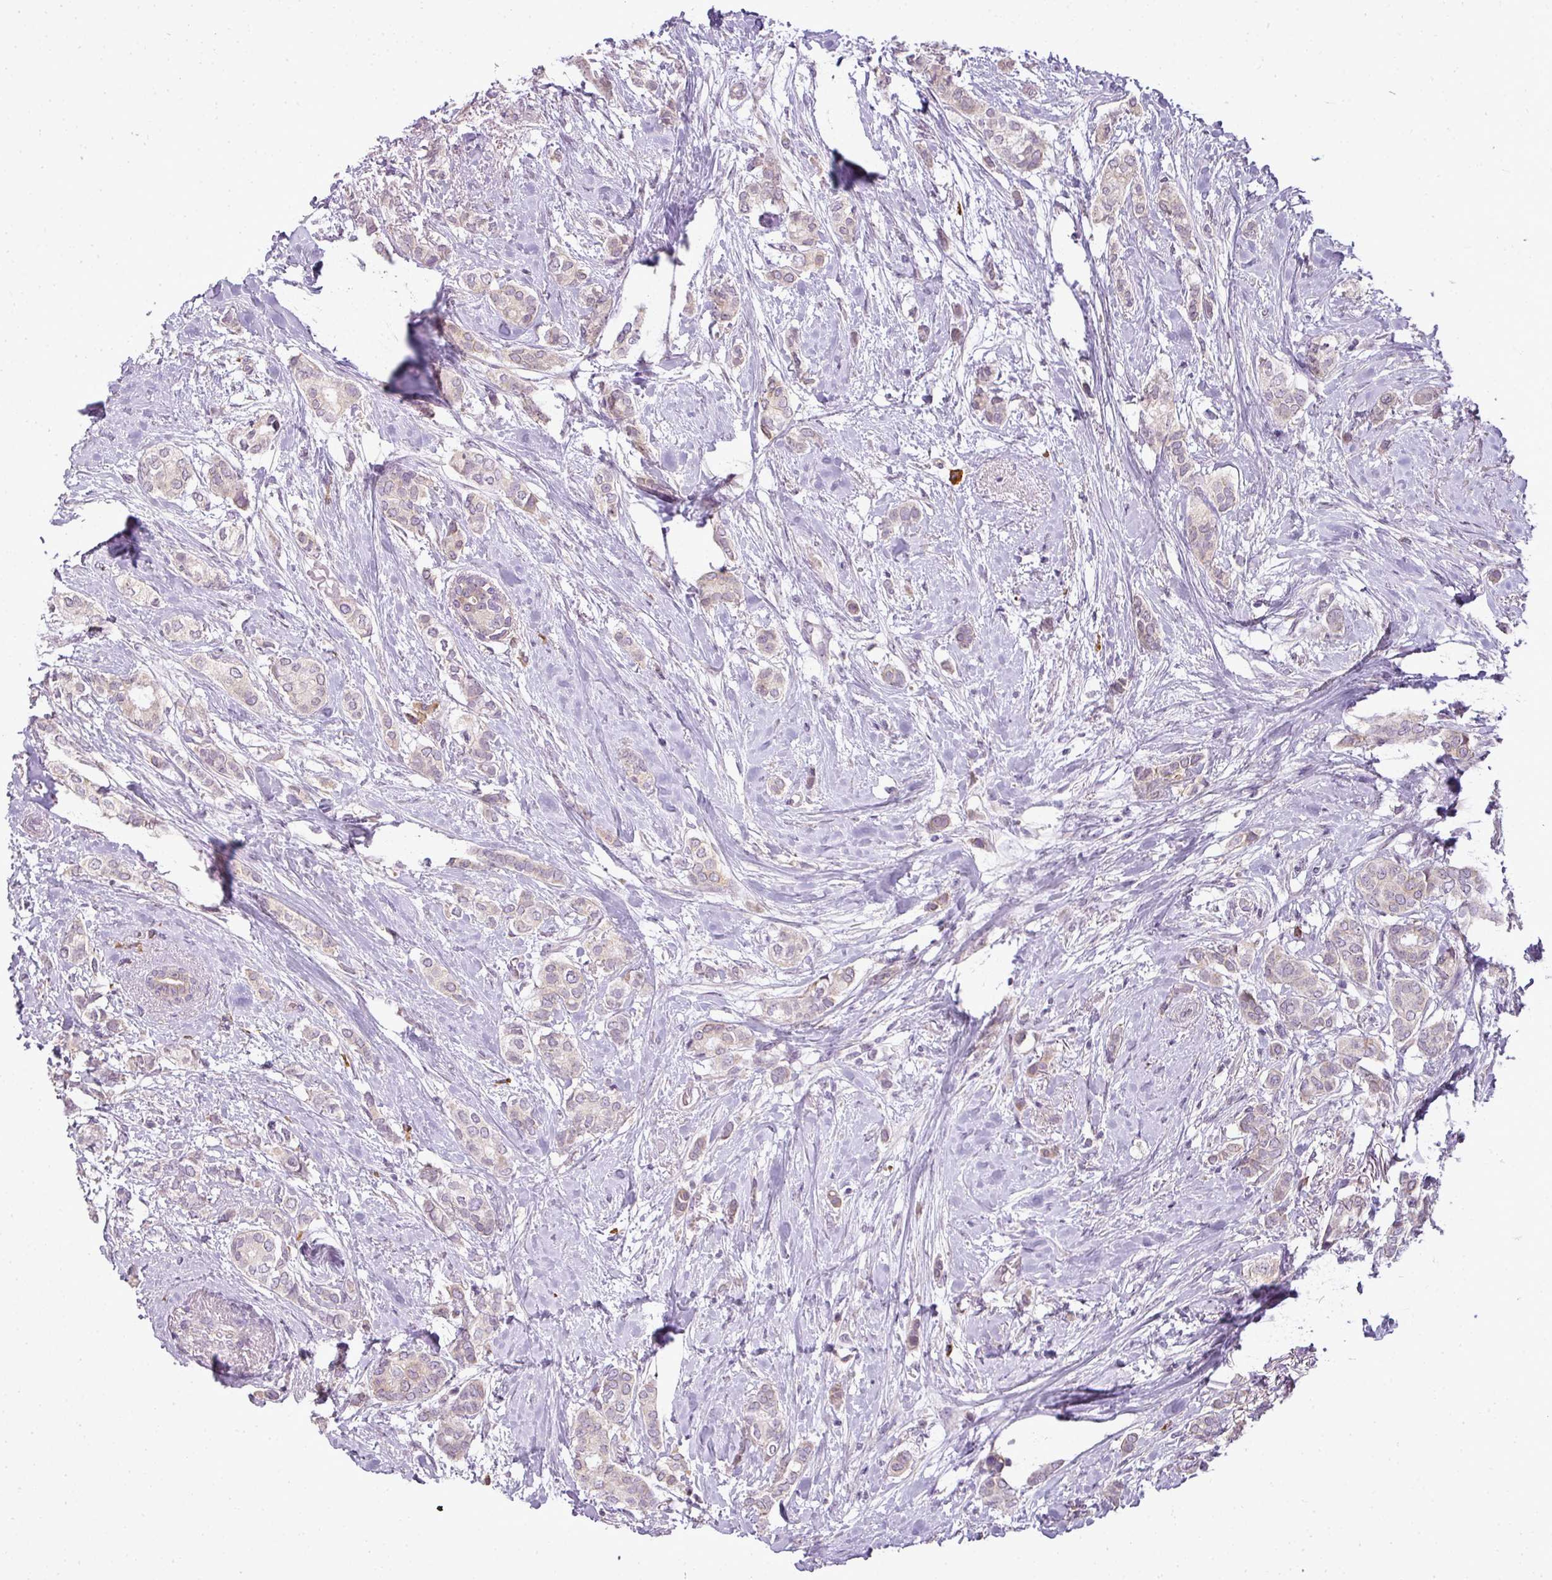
{"staining": {"intensity": "weak", "quantity": "25%-75%", "location": "cytoplasmic/membranous"}, "tissue": "breast cancer", "cell_type": "Tumor cells", "image_type": "cancer", "snomed": [{"axis": "morphology", "description": "Duct carcinoma"}, {"axis": "topography", "description": "Breast"}], "caption": "A brown stain highlights weak cytoplasmic/membranous staining of a protein in breast cancer tumor cells.", "gene": "LY75", "patient": {"sex": "female", "age": 73}}